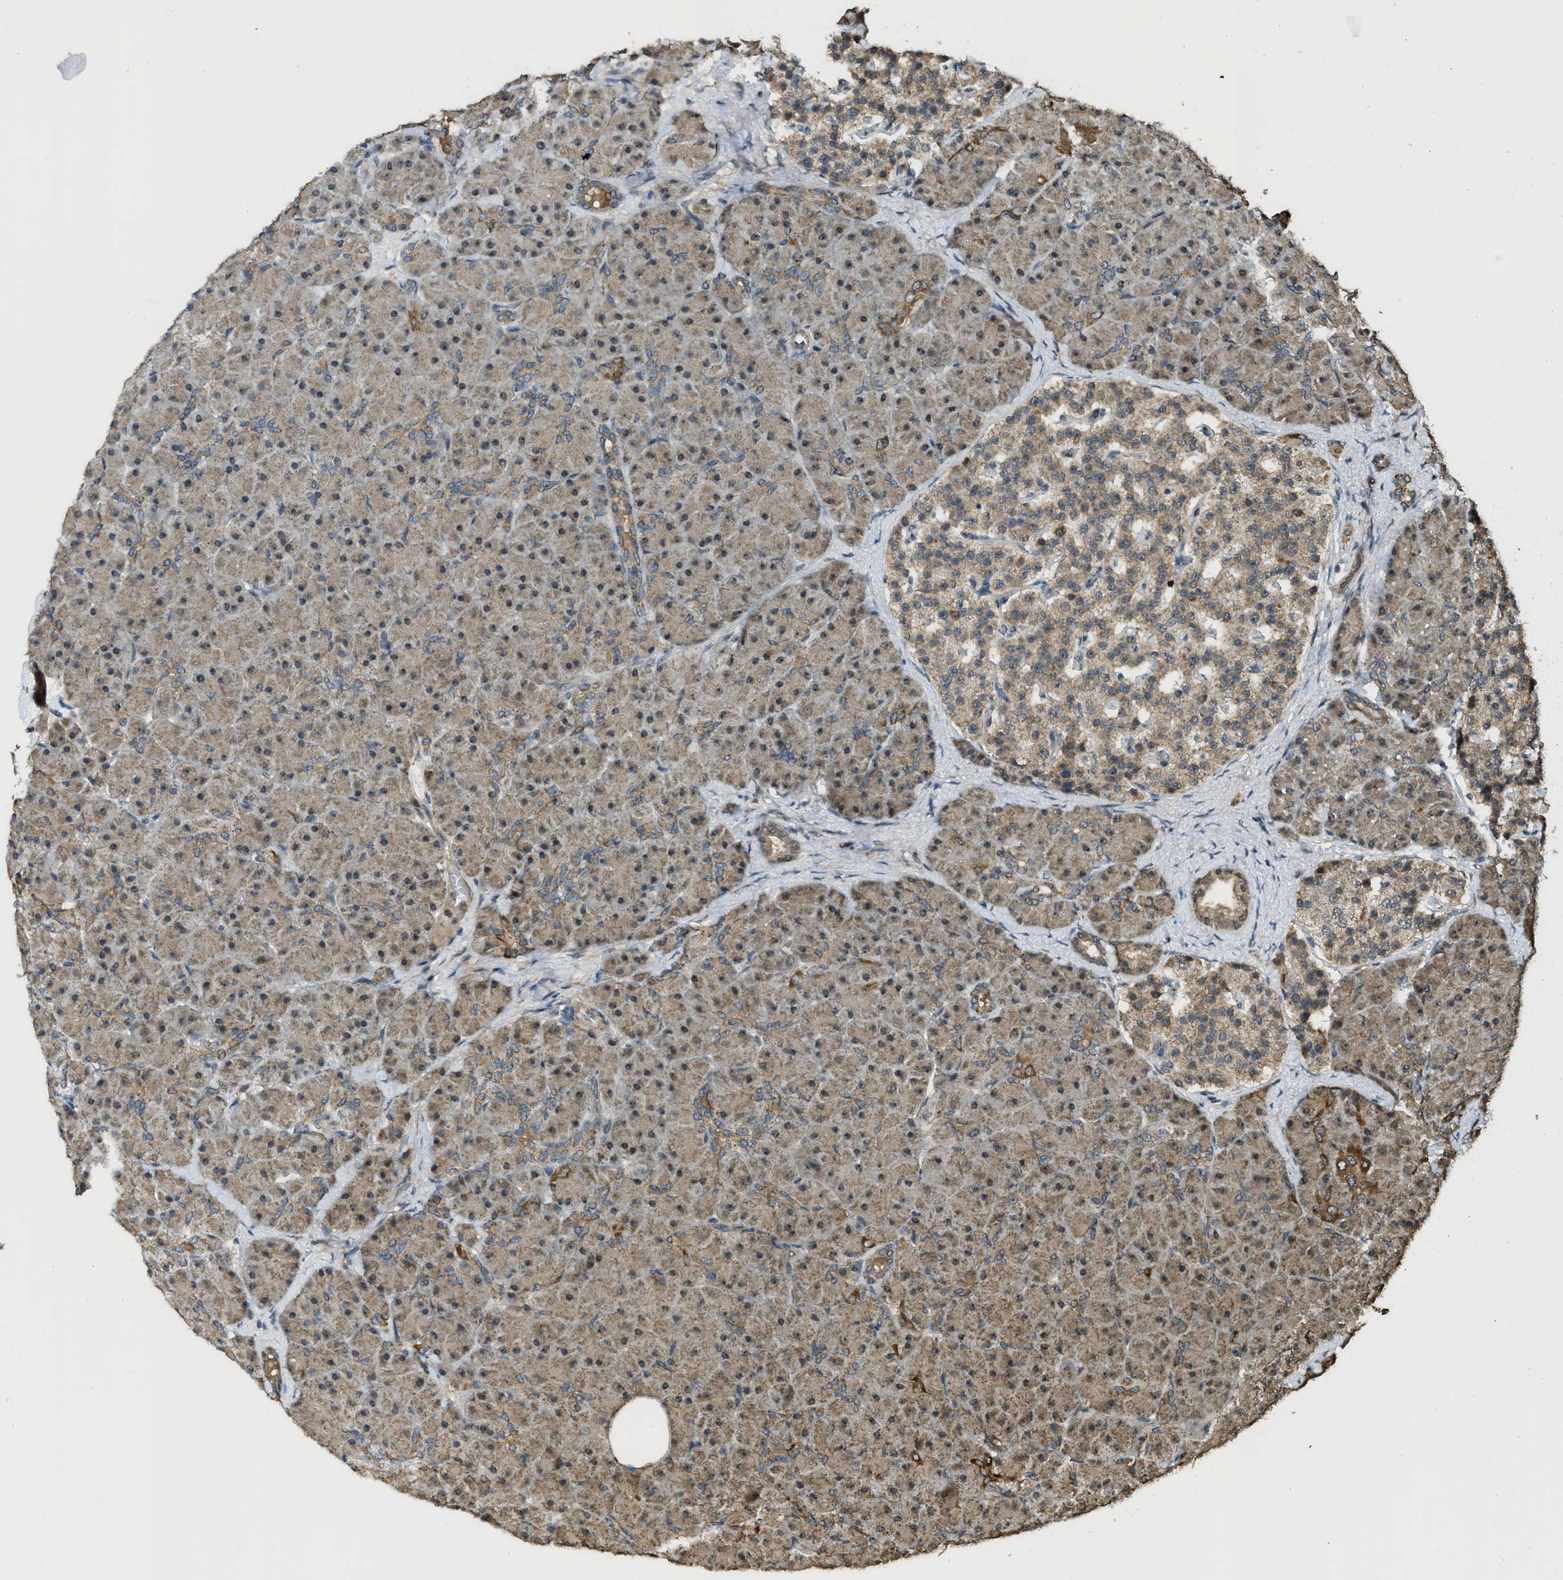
{"staining": {"intensity": "moderate", "quantity": ">75%", "location": "cytoplasmic/membranous,nuclear"}, "tissue": "pancreas", "cell_type": "Exocrine glandular cells", "image_type": "normal", "snomed": [{"axis": "morphology", "description": "Normal tissue, NOS"}, {"axis": "topography", "description": "Pancreas"}], "caption": "Pancreas stained with immunohistochemistry reveals moderate cytoplasmic/membranous,nuclear expression in approximately >75% of exocrine glandular cells.", "gene": "CTPS1", "patient": {"sex": "male", "age": 66}}